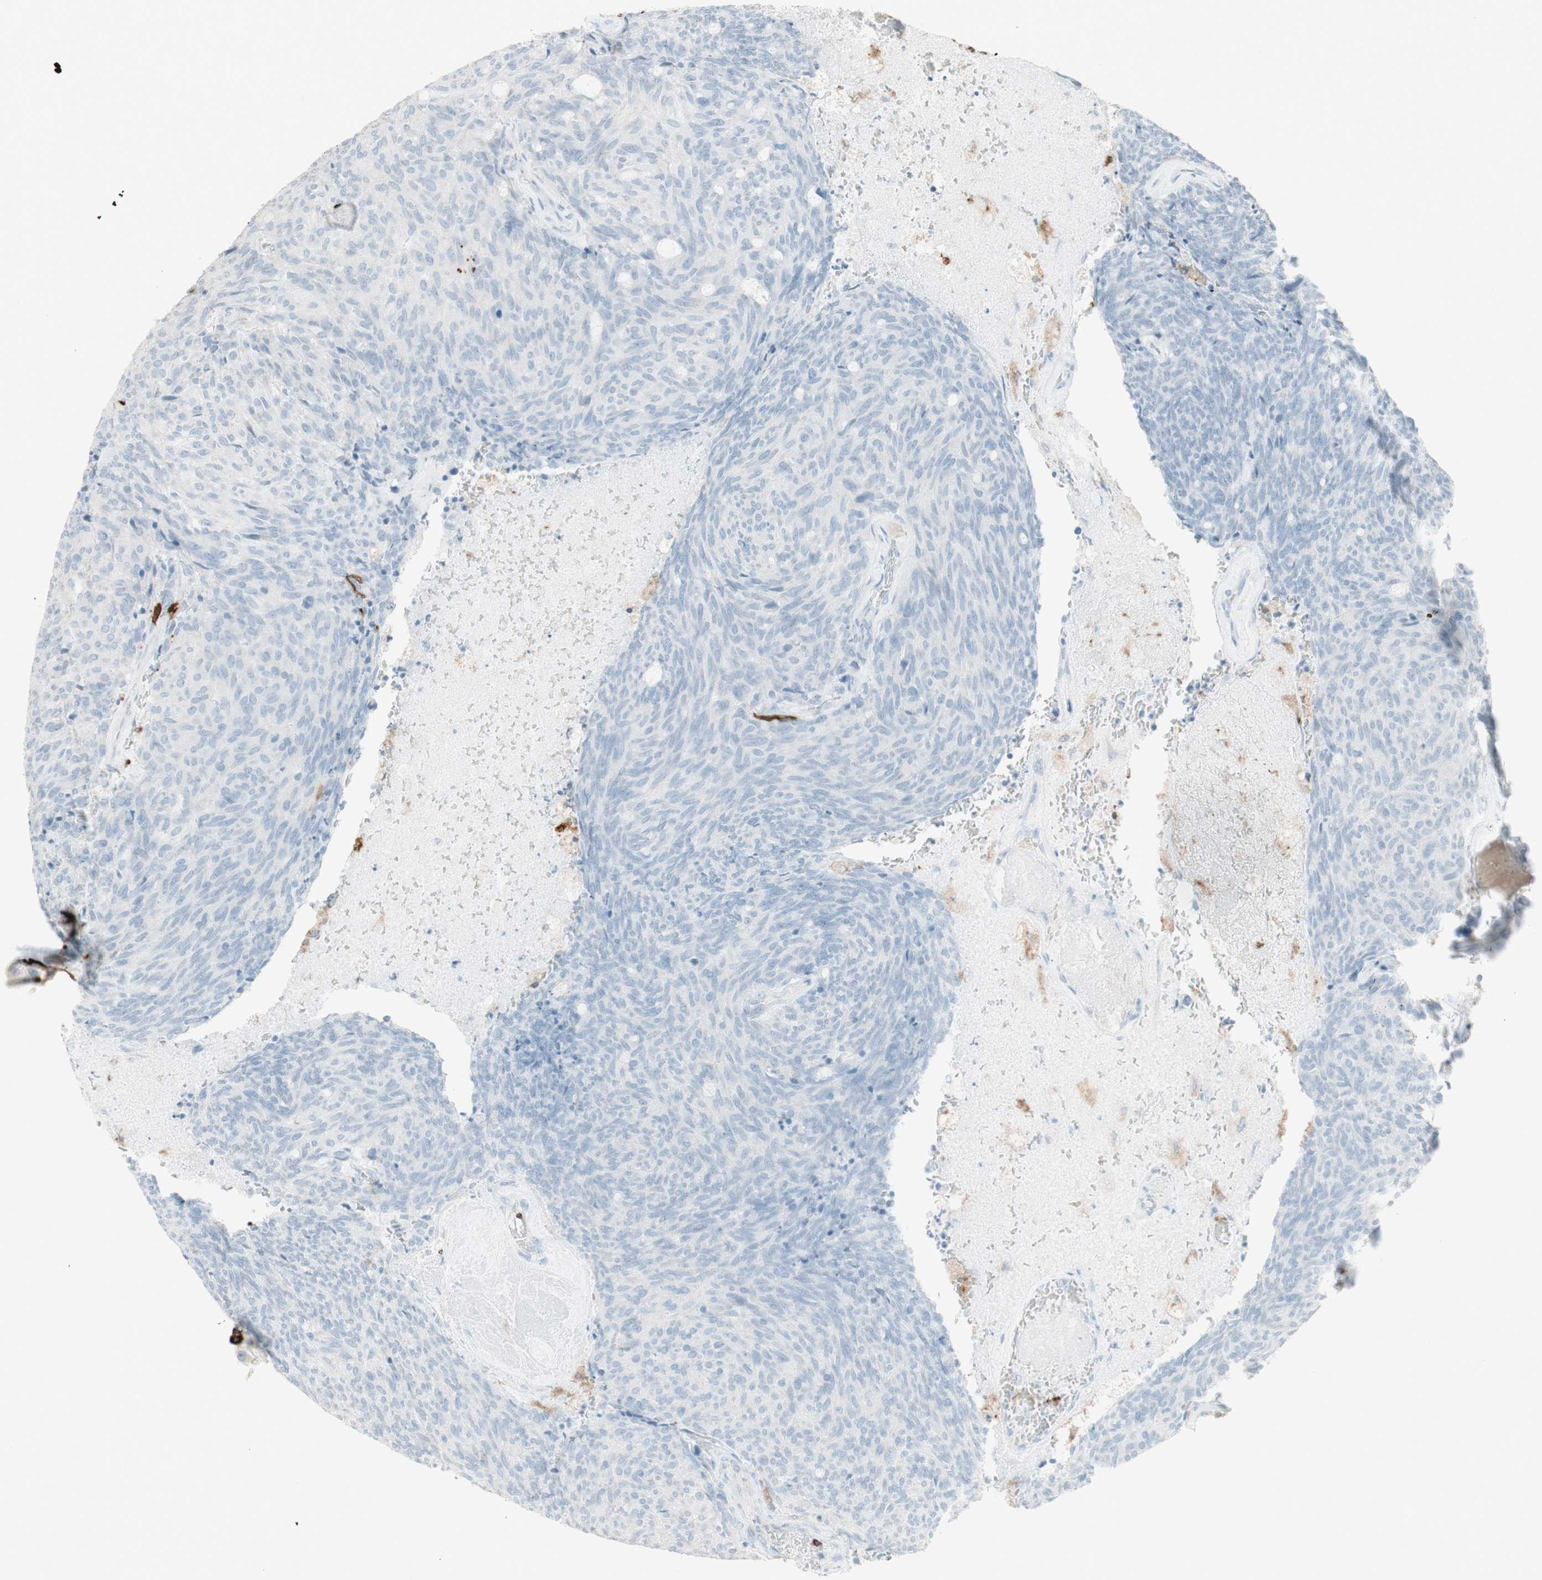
{"staining": {"intensity": "negative", "quantity": "none", "location": "none"}, "tissue": "carcinoid", "cell_type": "Tumor cells", "image_type": "cancer", "snomed": [{"axis": "morphology", "description": "Carcinoid, malignant, NOS"}, {"axis": "topography", "description": "Pancreas"}], "caption": "This is an immunohistochemistry (IHC) micrograph of carcinoid. There is no positivity in tumor cells.", "gene": "HLA-DPB1", "patient": {"sex": "female", "age": 54}}